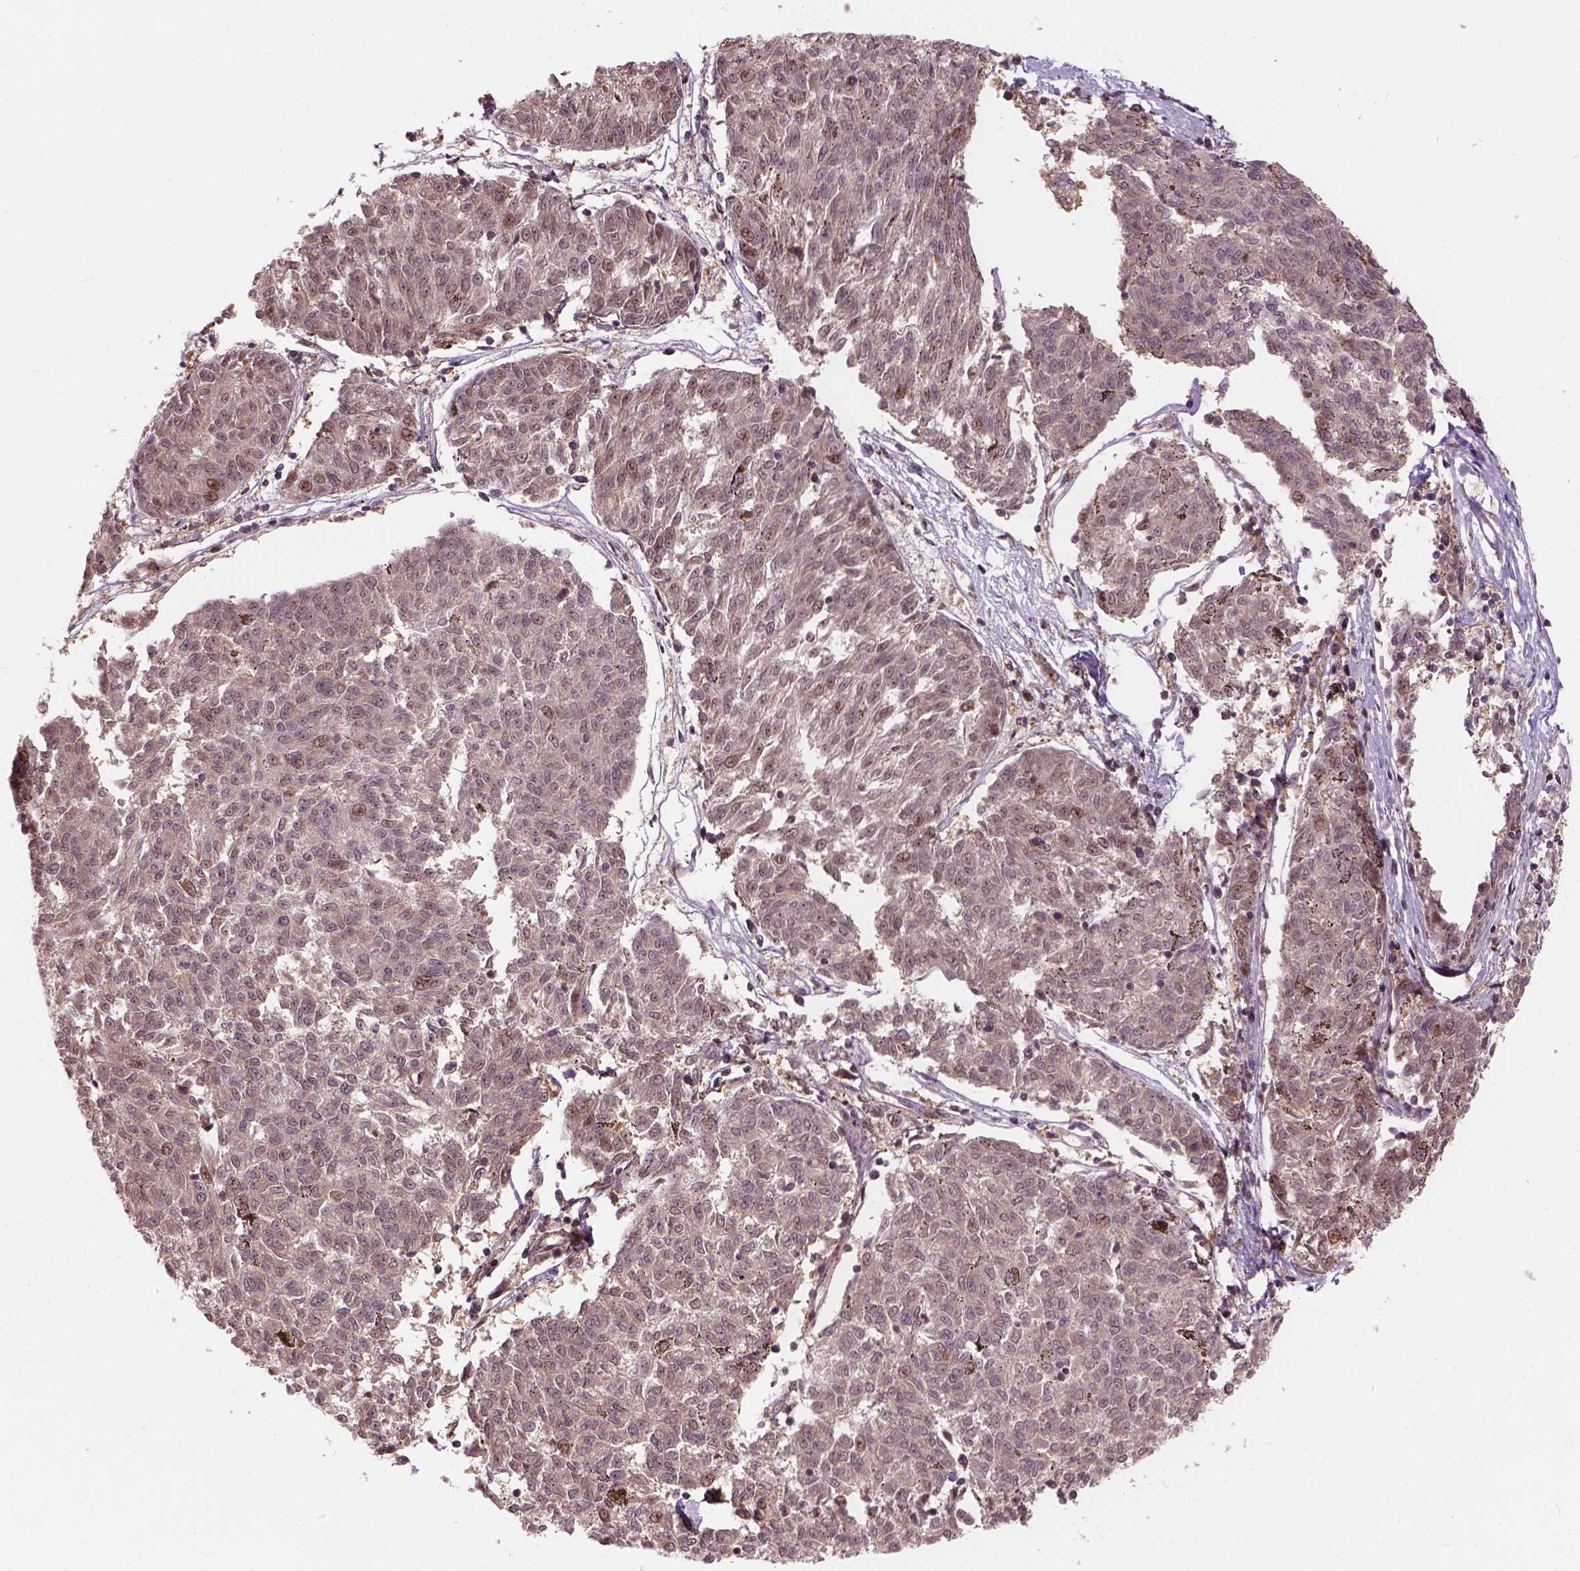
{"staining": {"intensity": "moderate", "quantity": "<25%", "location": "cytoplasmic/membranous,nuclear"}, "tissue": "melanoma", "cell_type": "Tumor cells", "image_type": "cancer", "snomed": [{"axis": "morphology", "description": "Malignant melanoma, NOS"}, {"axis": "topography", "description": "Skin"}], "caption": "Immunohistochemical staining of human malignant melanoma exhibits low levels of moderate cytoplasmic/membranous and nuclear expression in about <25% of tumor cells. (DAB (3,3'-diaminobenzidine) = brown stain, brightfield microscopy at high magnification).", "gene": "PSMD11", "patient": {"sex": "female", "age": 72}}